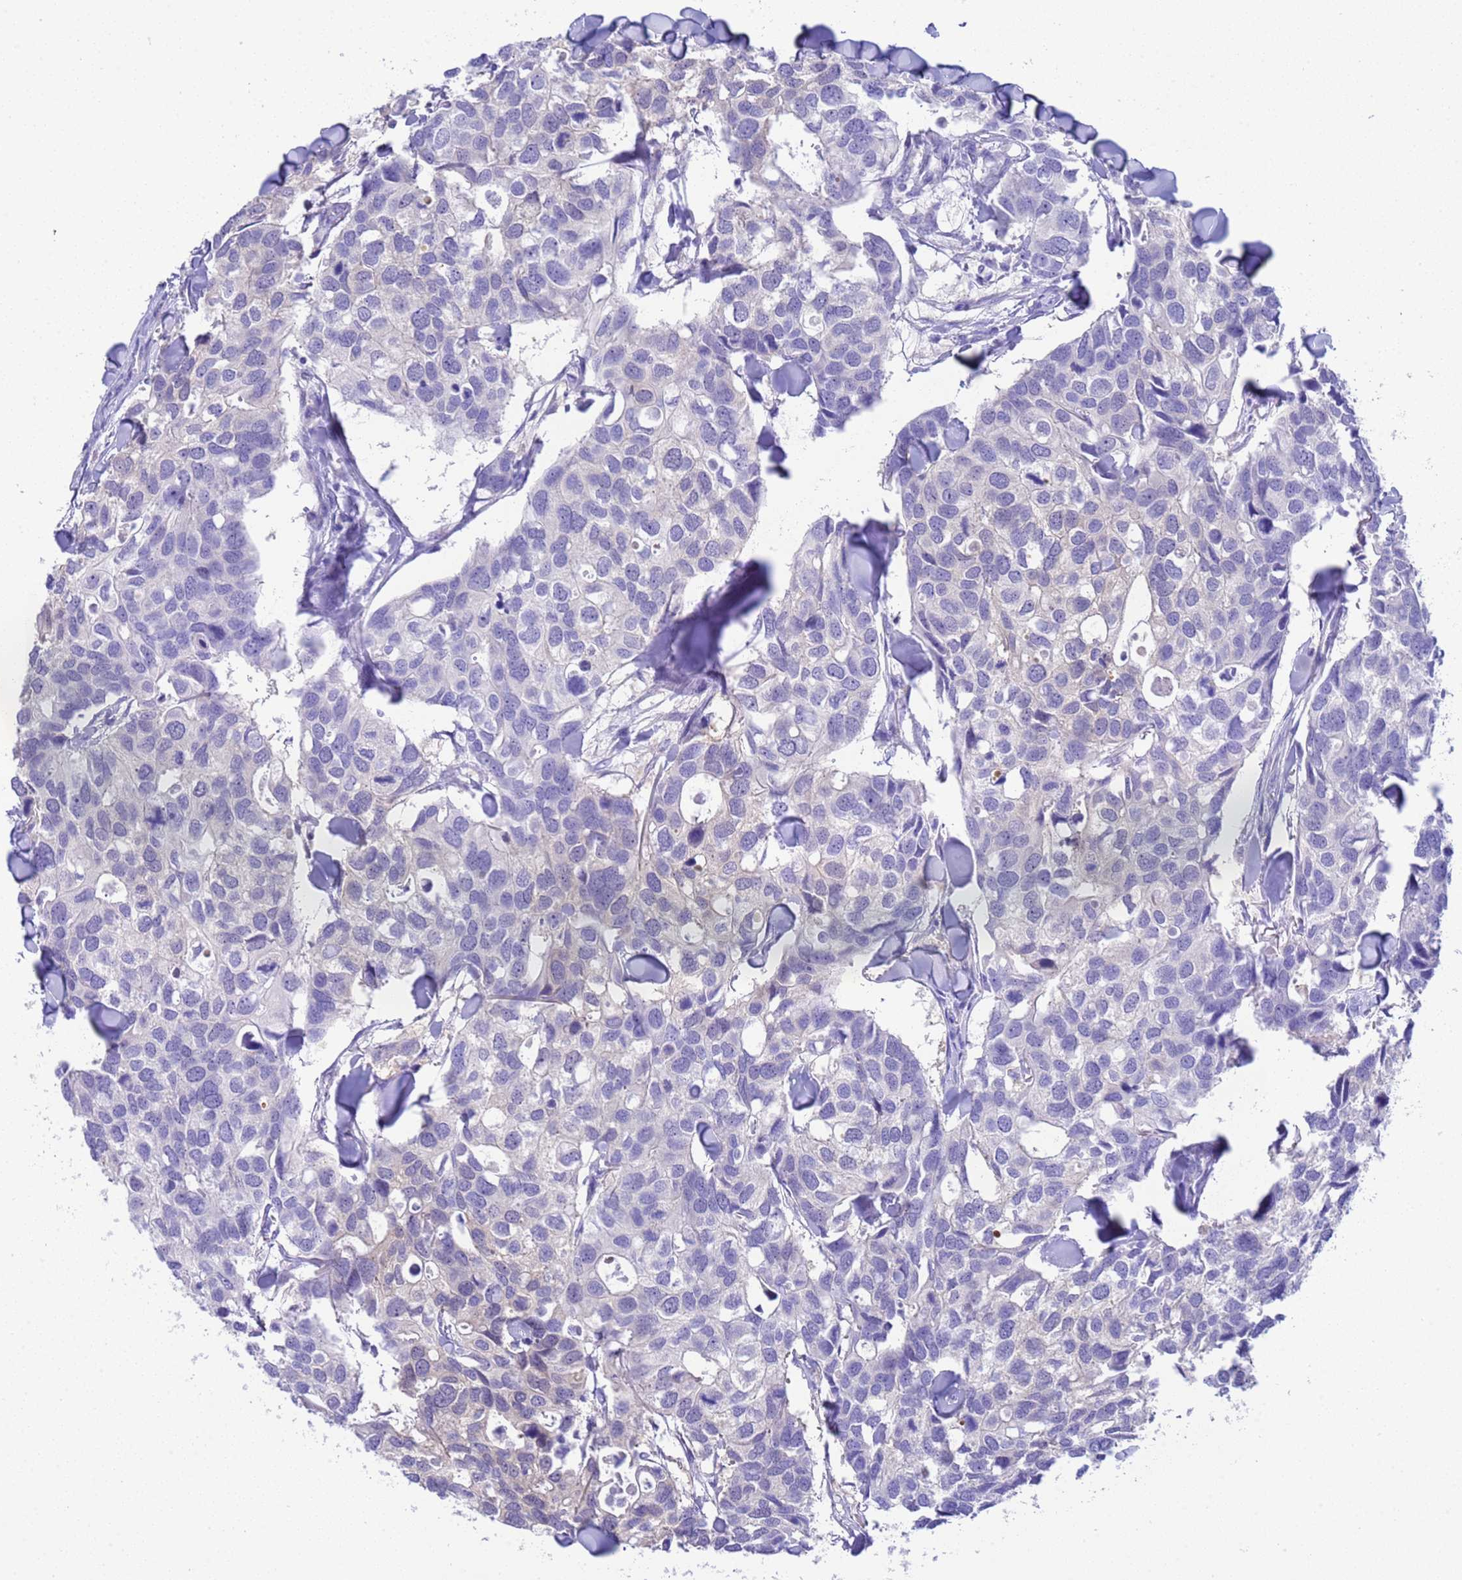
{"staining": {"intensity": "weak", "quantity": "<25%", "location": "cytoplasmic/membranous"}, "tissue": "breast cancer", "cell_type": "Tumor cells", "image_type": "cancer", "snomed": [{"axis": "morphology", "description": "Duct carcinoma"}, {"axis": "topography", "description": "Breast"}], "caption": "Histopathology image shows no protein expression in tumor cells of breast cancer (intraductal carcinoma) tissue.", "gene": "USP38", "patient": {"sex": "female", "age": 83}}